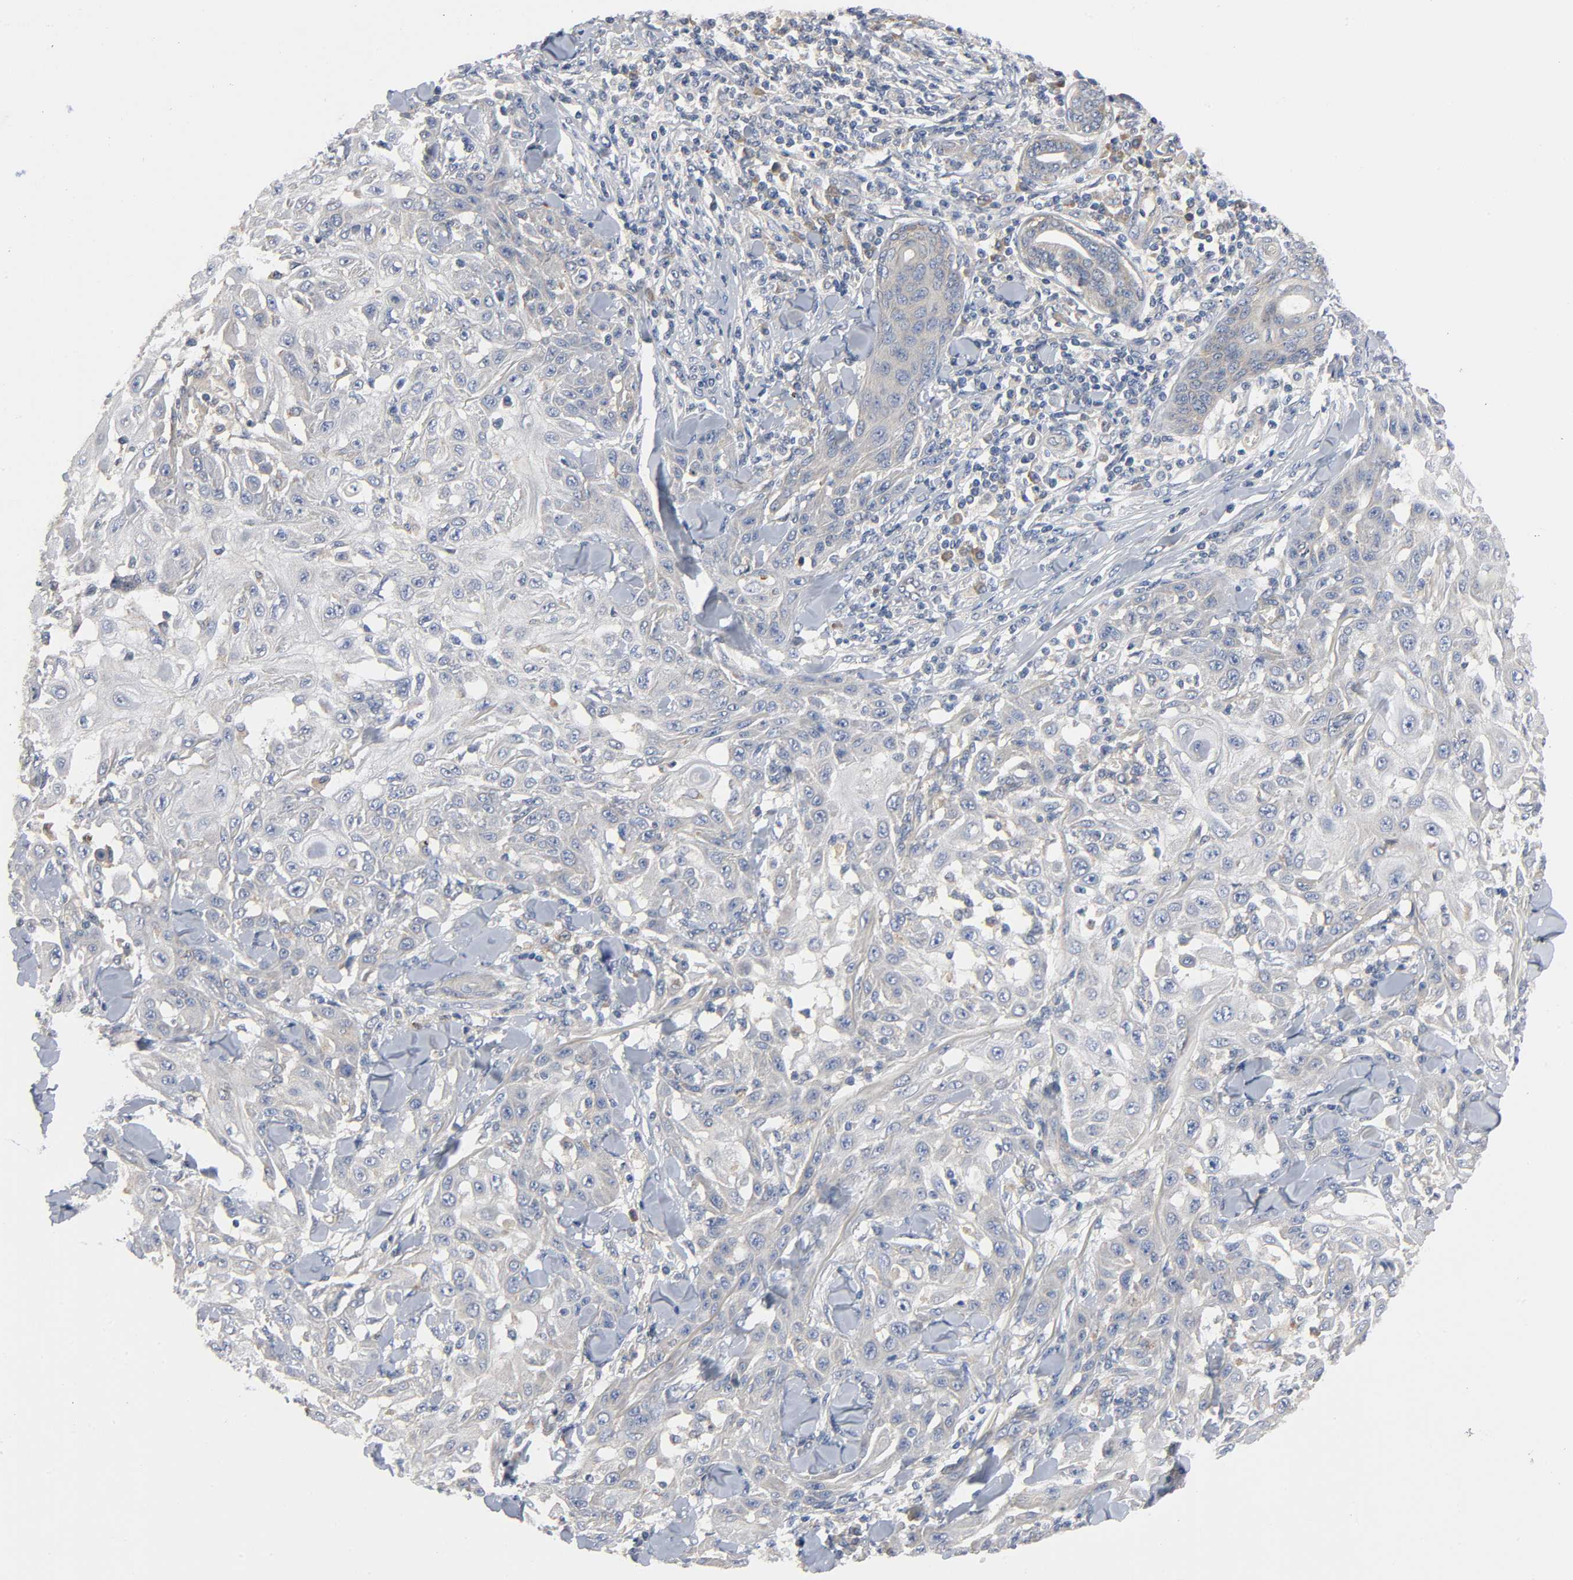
{"staining": {"intensity": "weak", "quantity": "25%-75%", "location": "cytoplasmic/membranous"}, "tissue": "skin cancer", "cell_type": "Tumor cells", "image_type": "cancer", "snomed": [{"axis": "morphology", "description": "Squamous cell carcinoma, NOS"}, {"axis": "topography", "description": "Skin"}], "caption": "Skin cancer tissue displays weak cytoplasmic/membranous expression in approximately 25%-75% of tumor cells", "gene": "HDAC6", "patient": {"sex": "male", "age": 24}}